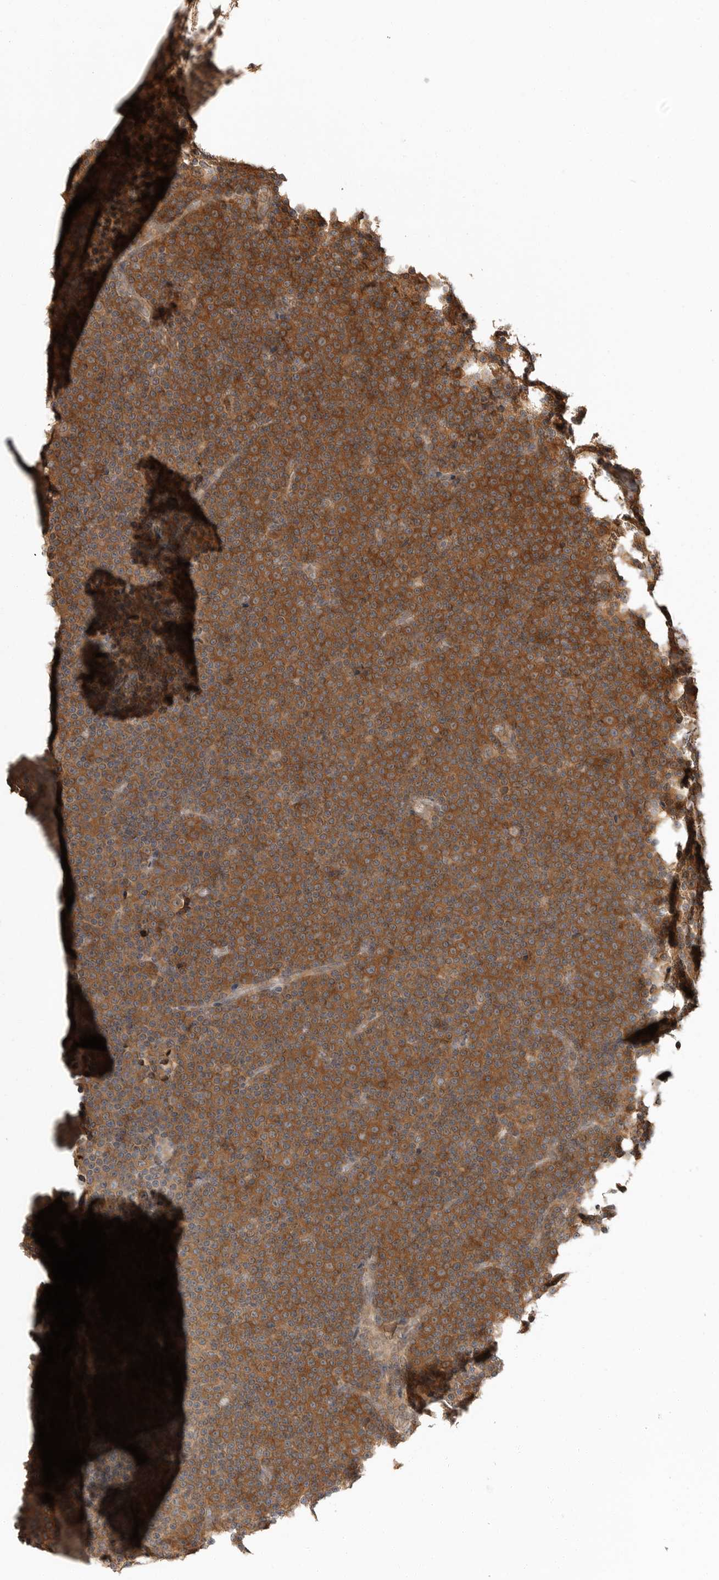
{"staining": {"intensity": "strong", "quantity": "25%-75%", "location": "cytoplasmic/membranous"}, "tissue": "lymphoma", "cell_type": "Tumor cells", "image_type": "cancer", "snomed": [{"axis": "morphology", "description": "Malignant lymphoma, non-Hodgkin's type, Low grade"}, {"axis": "topography", "description": "Lymph node"}], "caption": "This micrograph demonstrates immunohistochemistry (IHC) staining of lymphoma, with high strong cytoplasmic/membranous positivity in about 25%-75% of tumor cells.", "gene": "ERN1", "patient": {"sex": "female", "age": 67}}